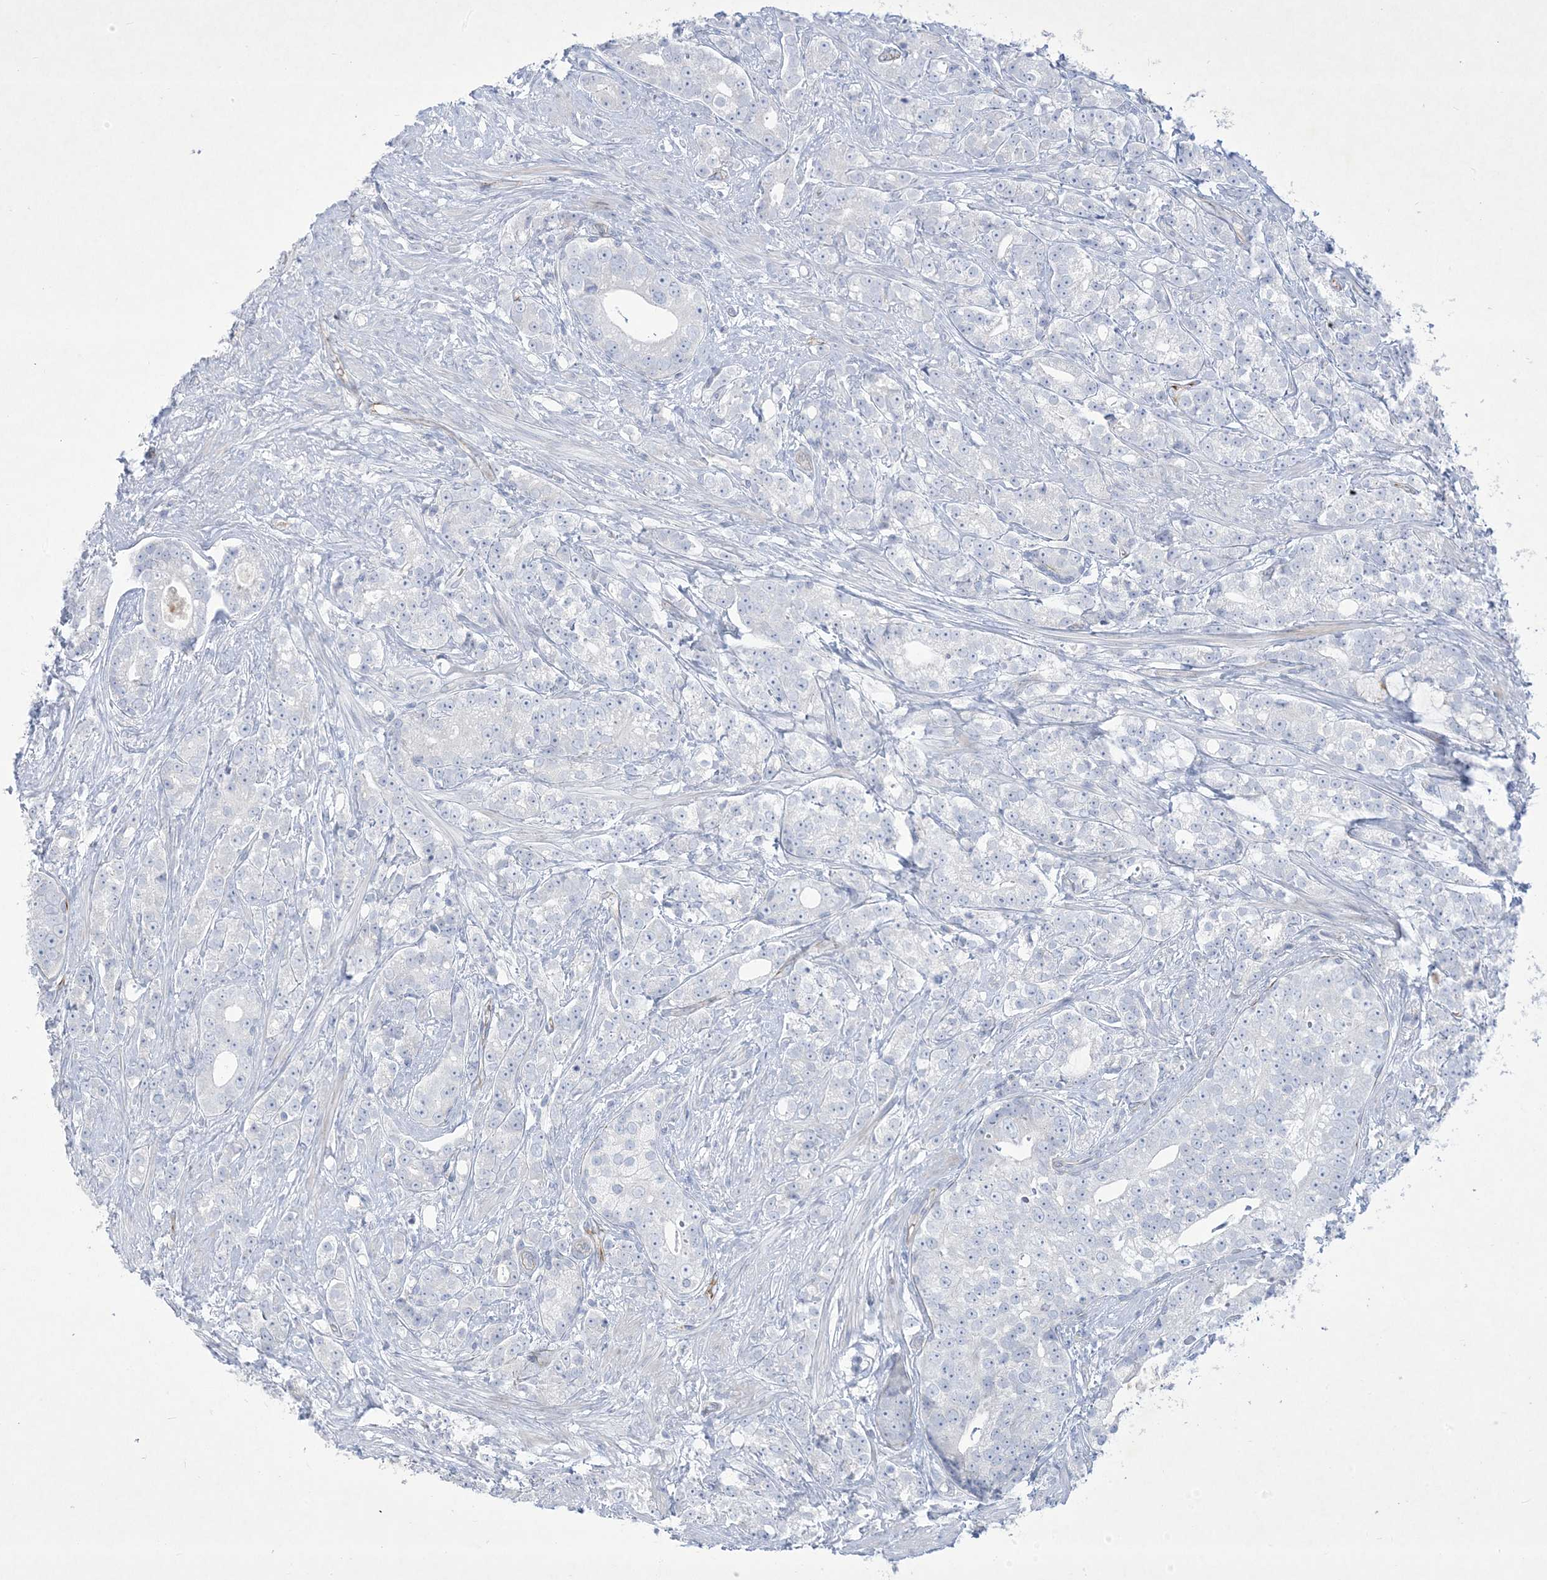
{"staining": {"intensity": "negative", "quantity": "none", "location": "none"}, "tissue": "prostate cancer", "cell_type": "Tumor cells", "image_type": "cancer", "snomed": [{"axis": "morphology", "description": "Adenocarcinoma, High grade"}, {"axis": "topography", "description": "Prostate"}], "caption": "High-grade adenocarcinoma (prostate) was stained to show a protein in brown. There is no significant expression in tumor cells.", "gene": "B3GNT7", "patient": {"sex": "male", "age": 69}}